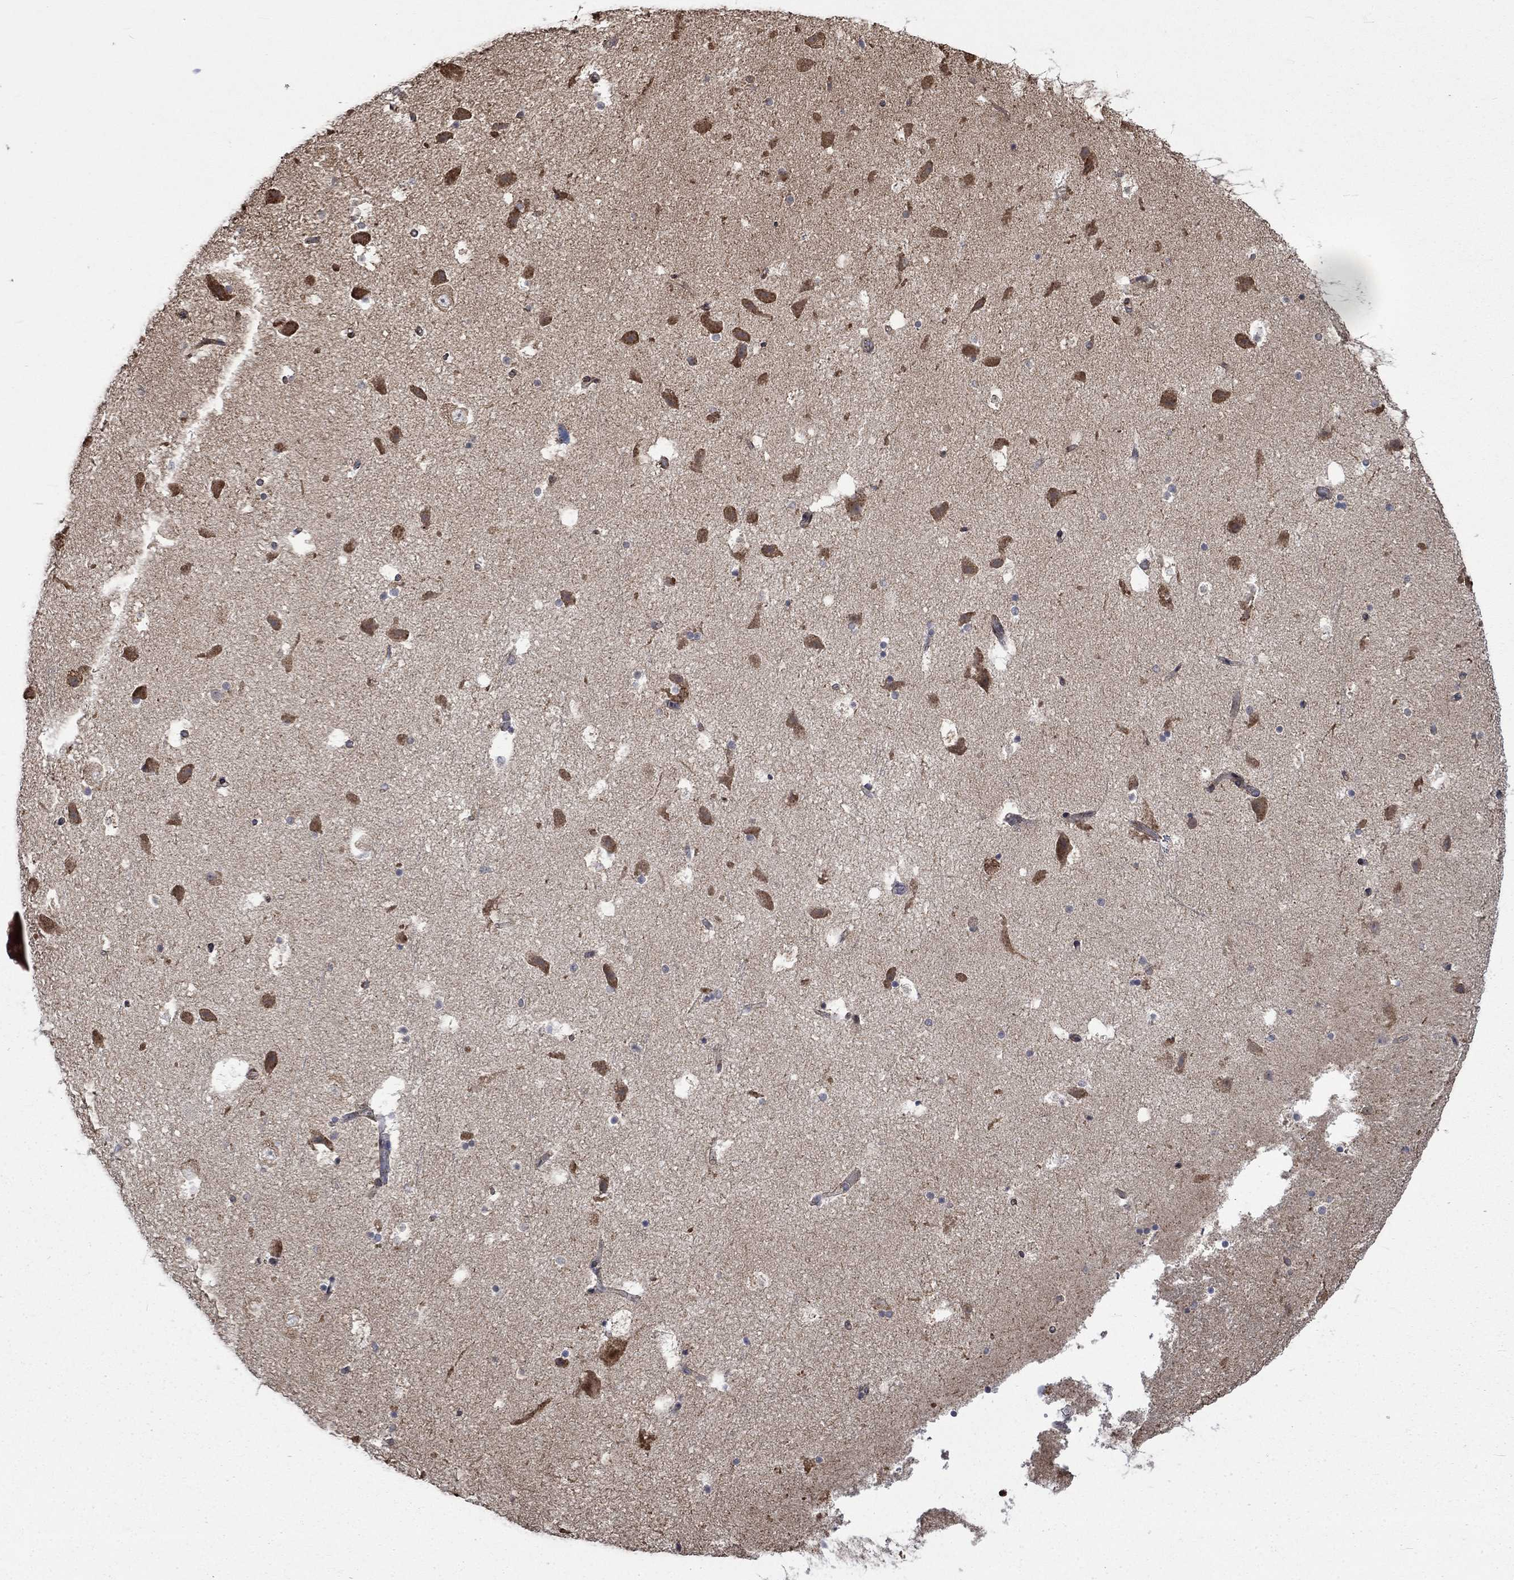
{"staining": {"intensity": "negative", "quantity": "none", "location": "none"}, "tissue": "hippocampus", "cell_type": "Glial cells", "image_type": "normal", "snomed": [{"axis": "morphology", "description": "Normal tissue, NOS"}, {"axis": "topography", "description": "Hippocampus"}], "caption": "A photomicrograph of hippocampus stained for a protein reveals no brown staining in glial cells. (Brightfield microscopy of DAB immunohistochemistry (IHC) at high magnification).", "gene": "ESRRA", "patient": {"sex": "male", "age": 51}}